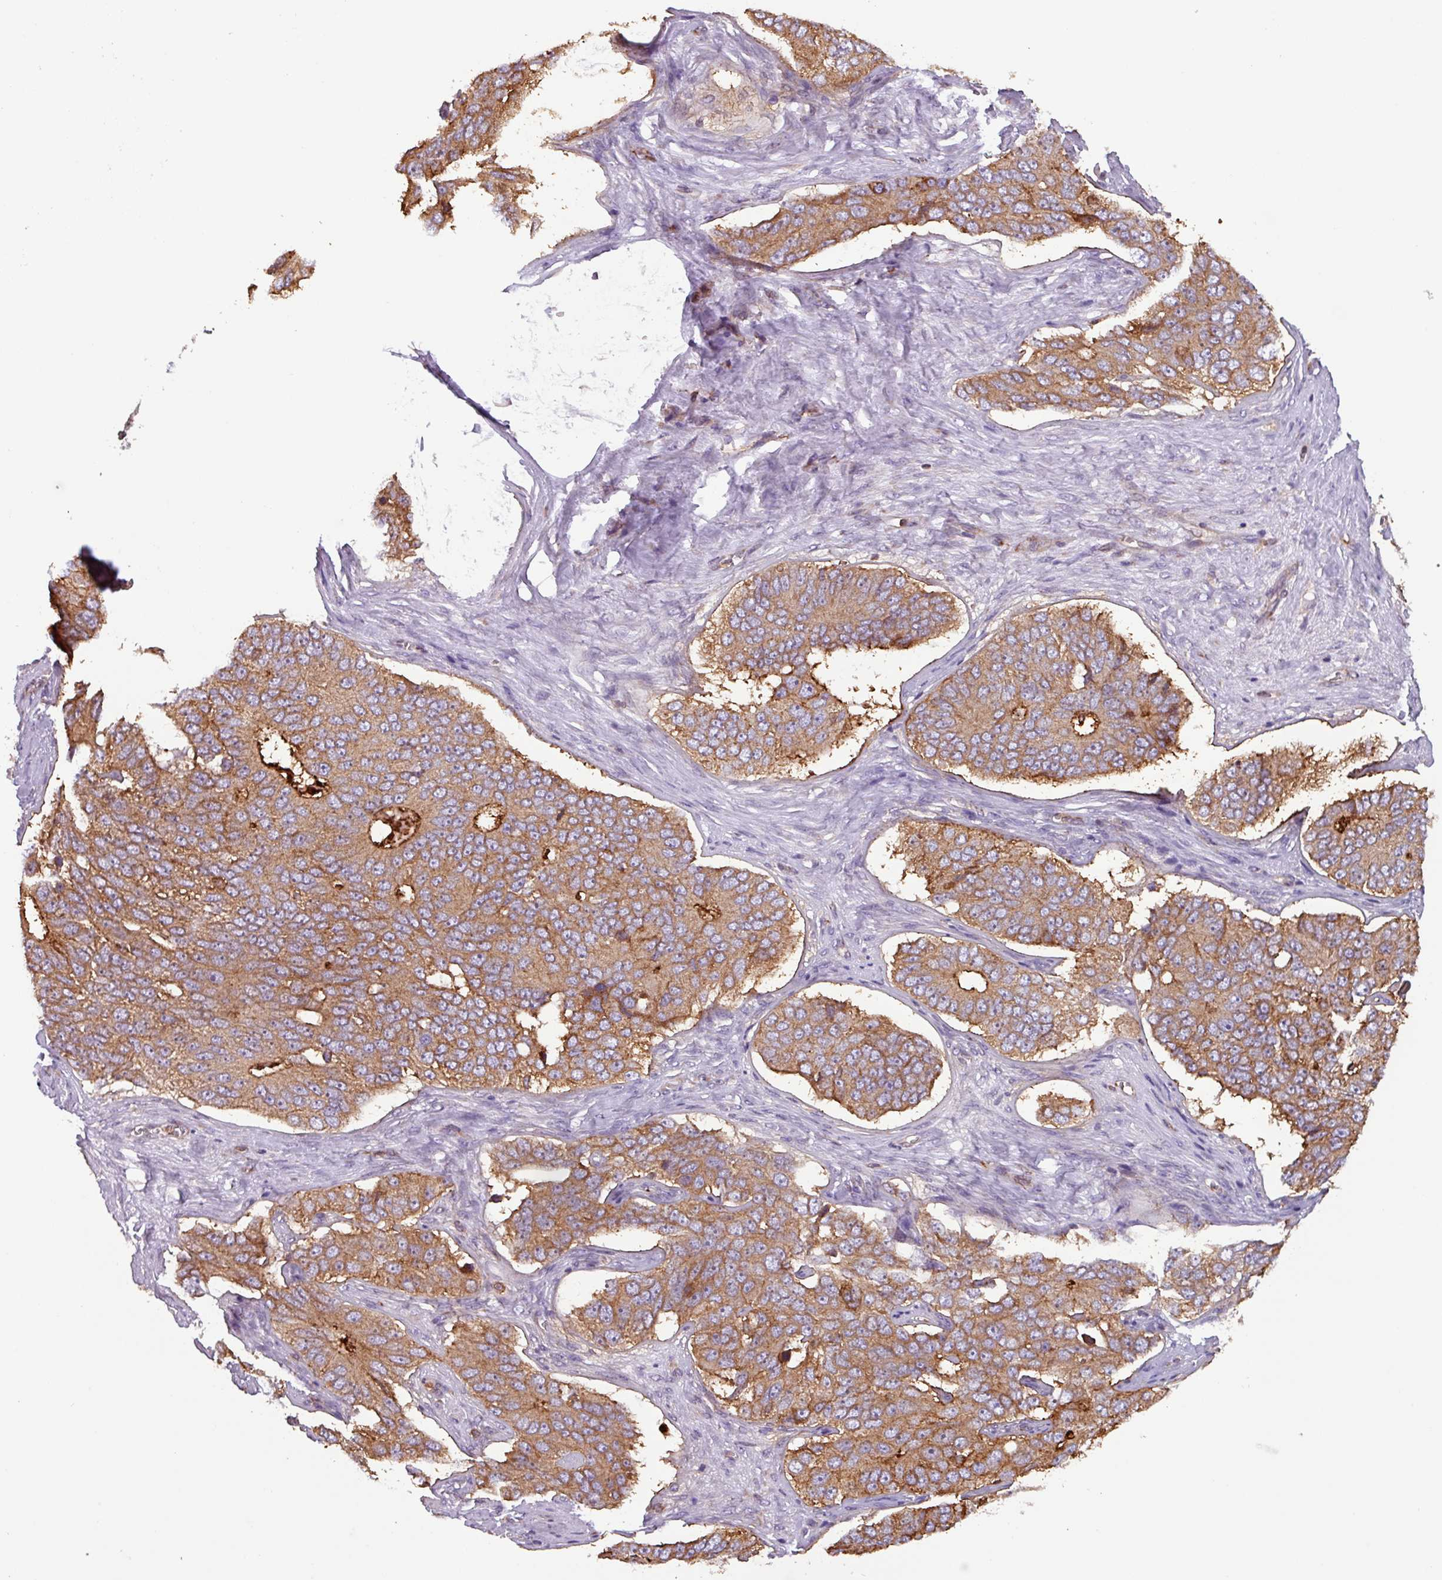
{"staining": {"intensity": "strong", "quantity": ">75%", "location": "cytoplasmic/membranous"}, "tissue": "ovarian cancer", "cell_type": "Tumor cells", "image_type": "cancer", "snomed": [{"axis": "morphology", "description": "Carcinoma, endometroid"}, {"axis": "topography", "description": "Ovary"}], "caption": "Ovarian cancer (endometroid carcinoma) stained with a protein marker displays strong staining in tumor cells.", "gene": "PLEKHD1", "patient": {"sex": "female", "age": 51}}